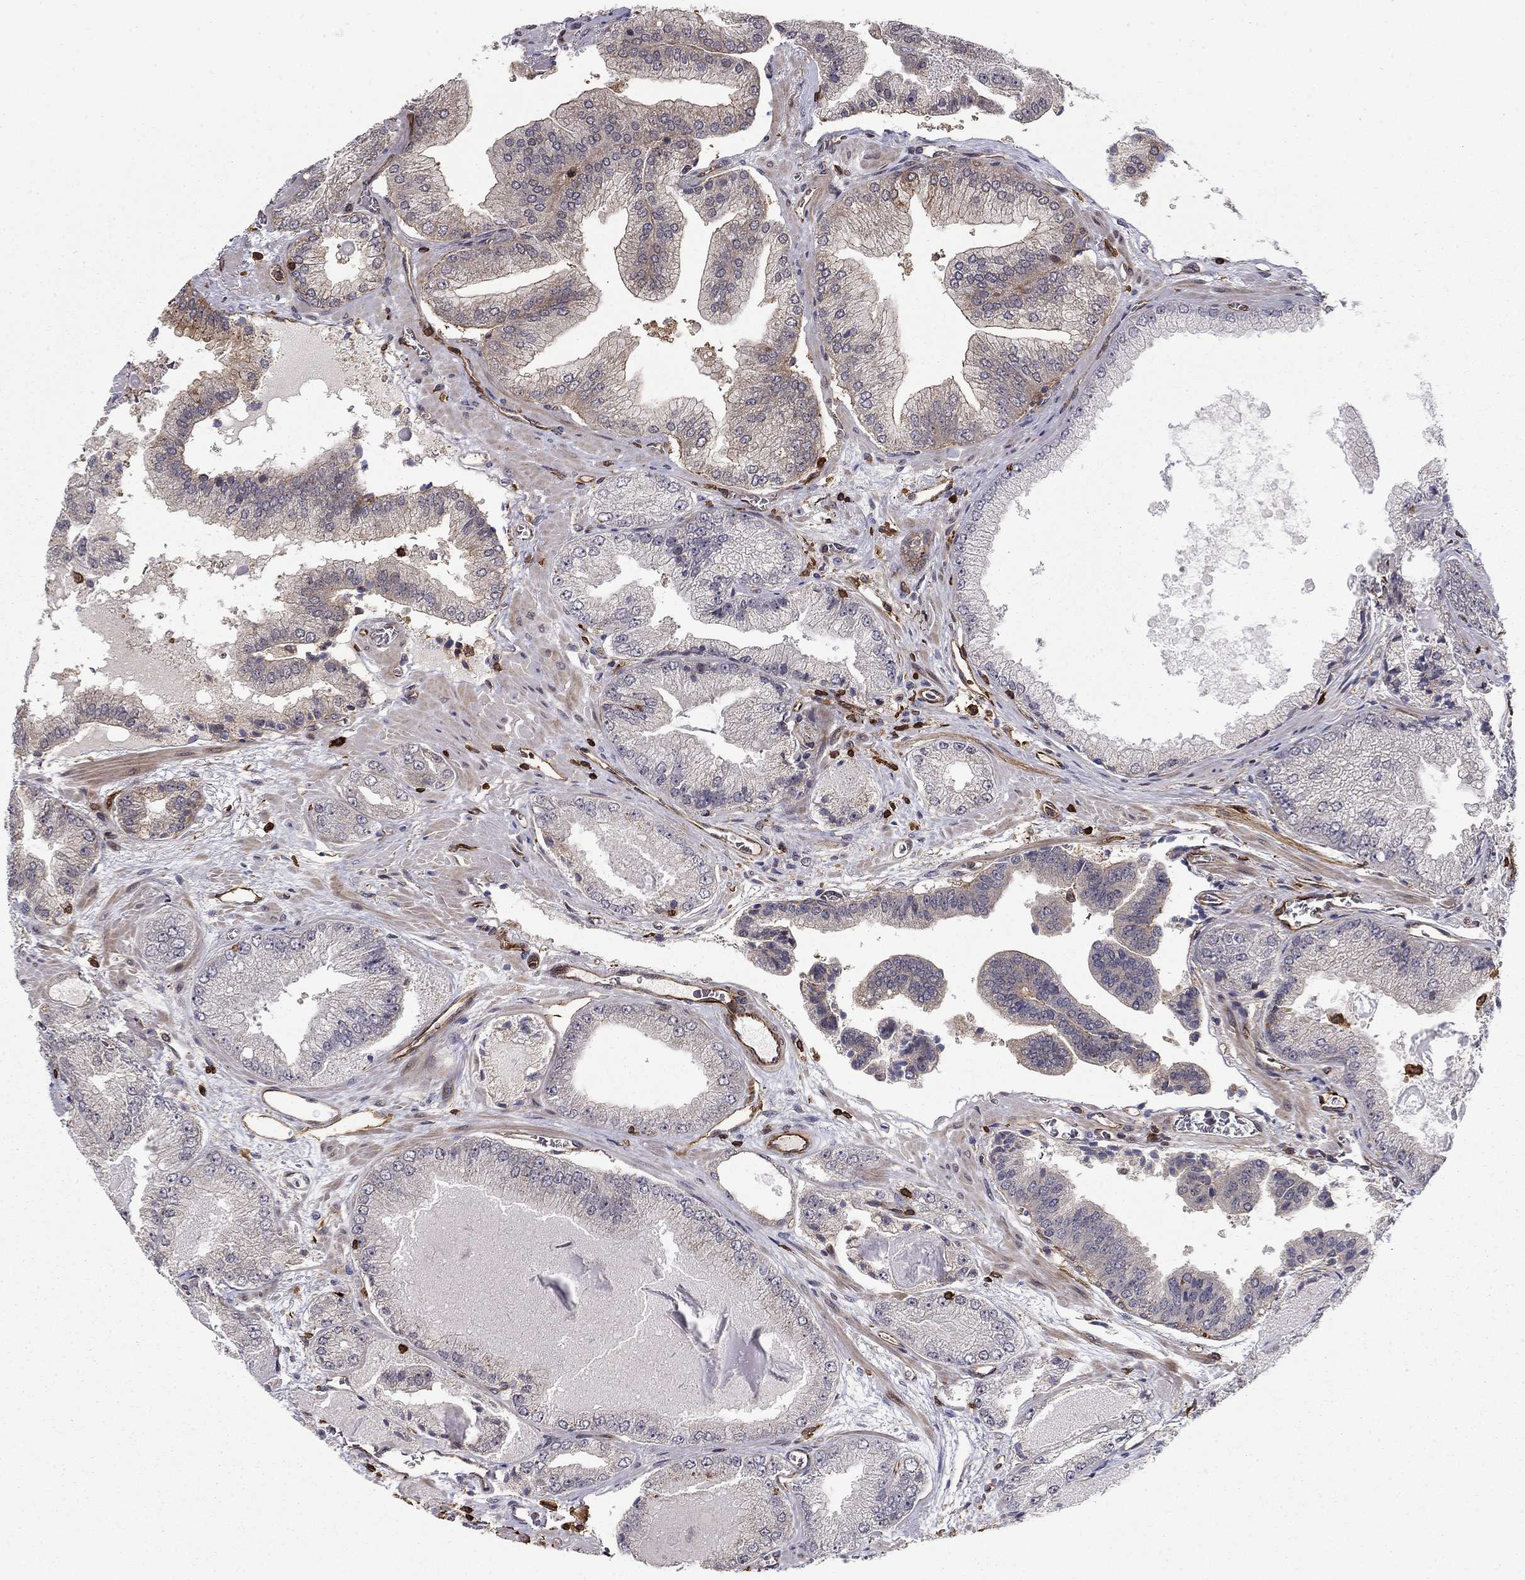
{"staining": {"intensity": "weak", "quantity": "<25%", "location": "cytoplasmic/membranous"}, "tissue": "prostate cancer", "cell_type": "Tumor cells", "image_type": "cancer", "snomed": [{"axis": "morphology", "description": "Adenocarcinoma, Low grade"}, {"axis": "topography", "description": "Prostate"}], "caption": "This is an immunohistochemistry image of prostate cancer. There is no expression in tumor cells.", "gene": "ADM", "patient": {"sex": "male", "age": 72}}